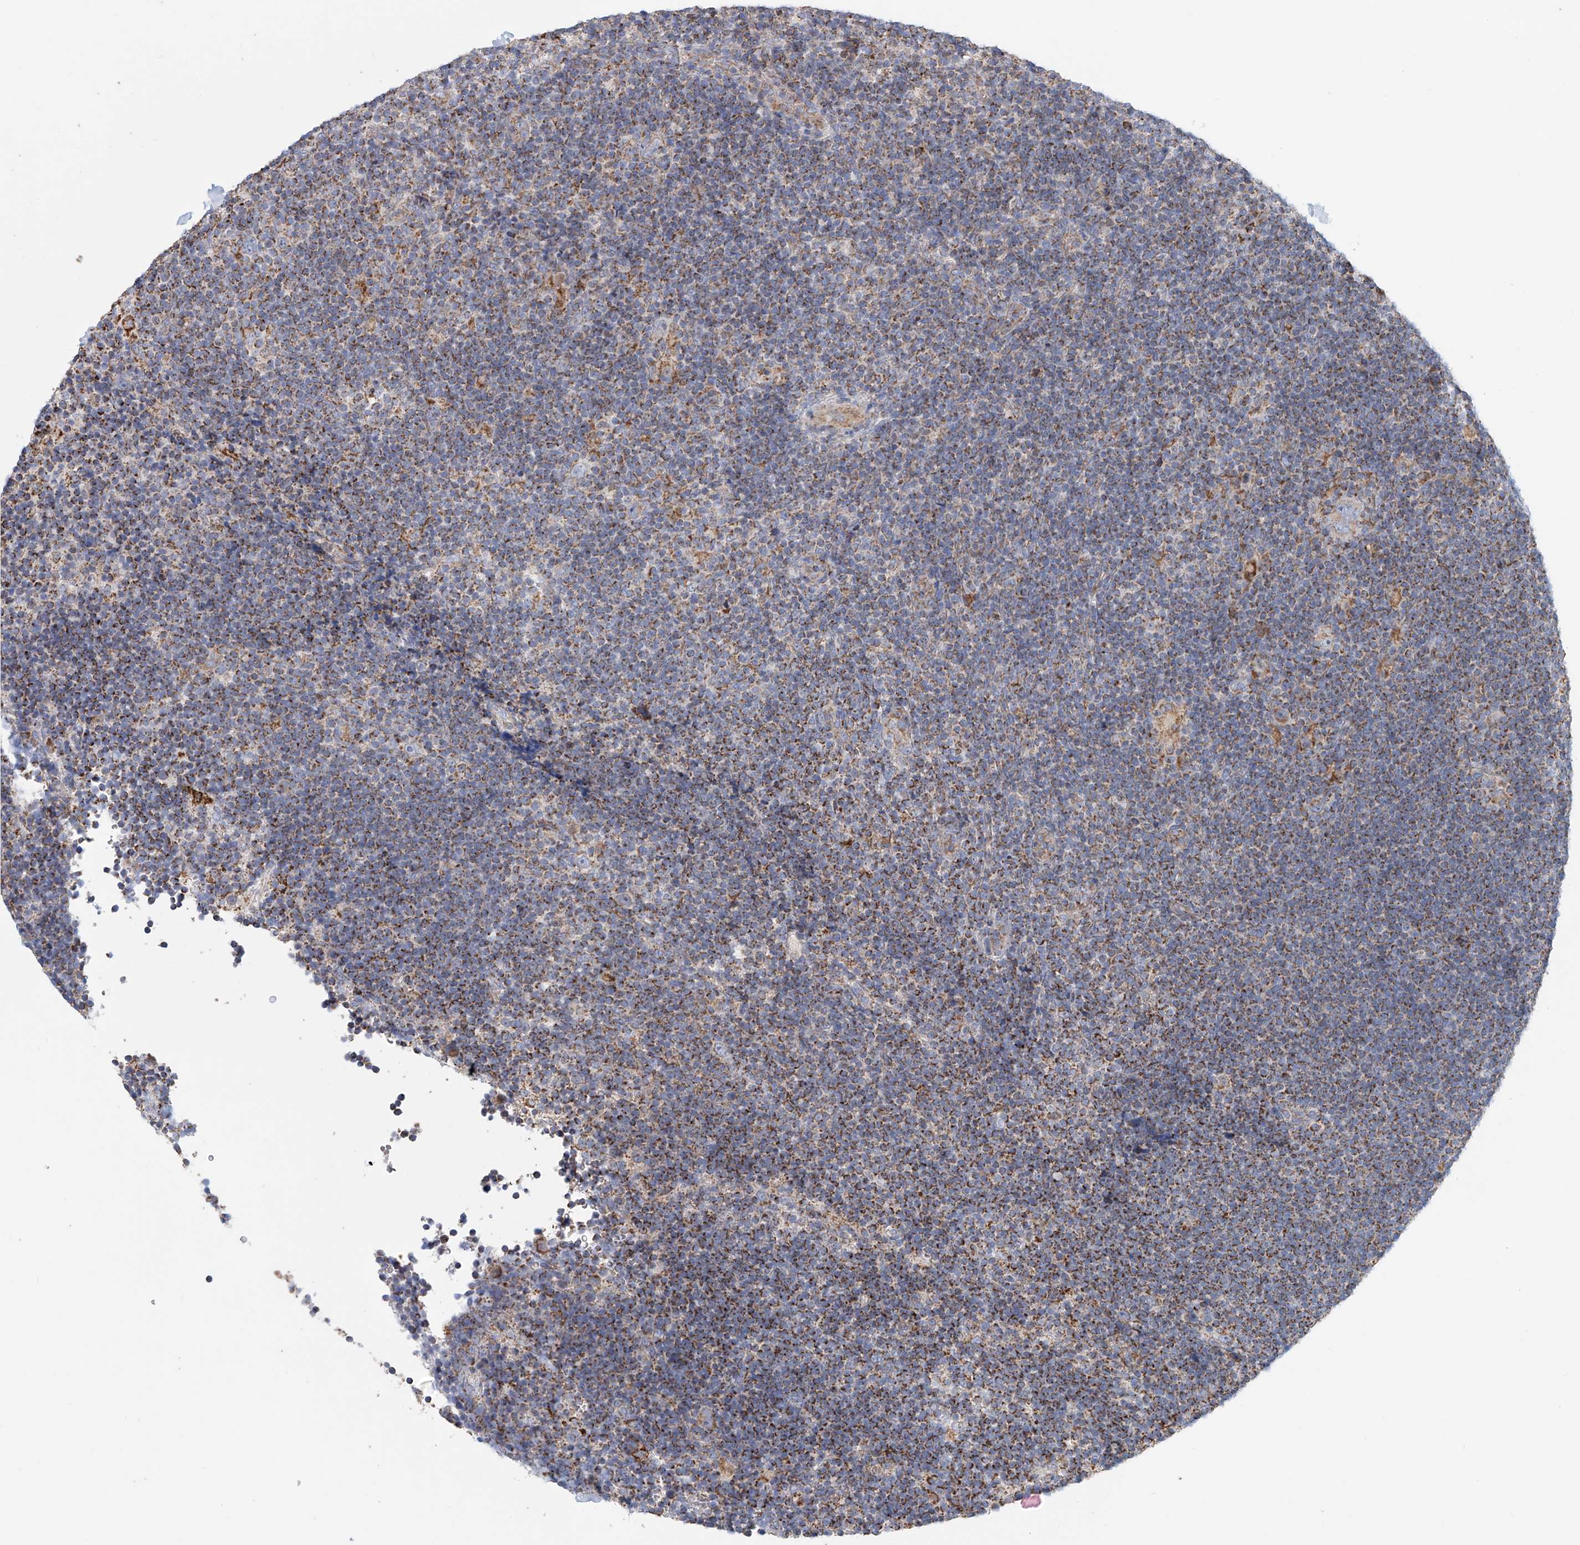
{"staining": {"intensity": "moderate", "quantity": "25%-75%", "location": "cytoplasmic/membranous"}, "tissue": "lymphoma", "cell_type": "Tumor cells", "image_type": "cancer", "snomed": [{"axis": "morphology", "description": "Hodgkin's disease, NOS"}, {"axis": "topography", "description": "Lymph node"}], "caption": "IHC photomicrograph of neoplastic tissue: human lymphoma stained using immunohistochemistry (IHC) shows medium levels of moderate protein expression localized specifically in the cytoplasmic/membranous of tumor cells, appearing as a cytoplasmic/membranous brown color.", "gene": "MCL1", "patient": {"sex": "female", "age": 57}}